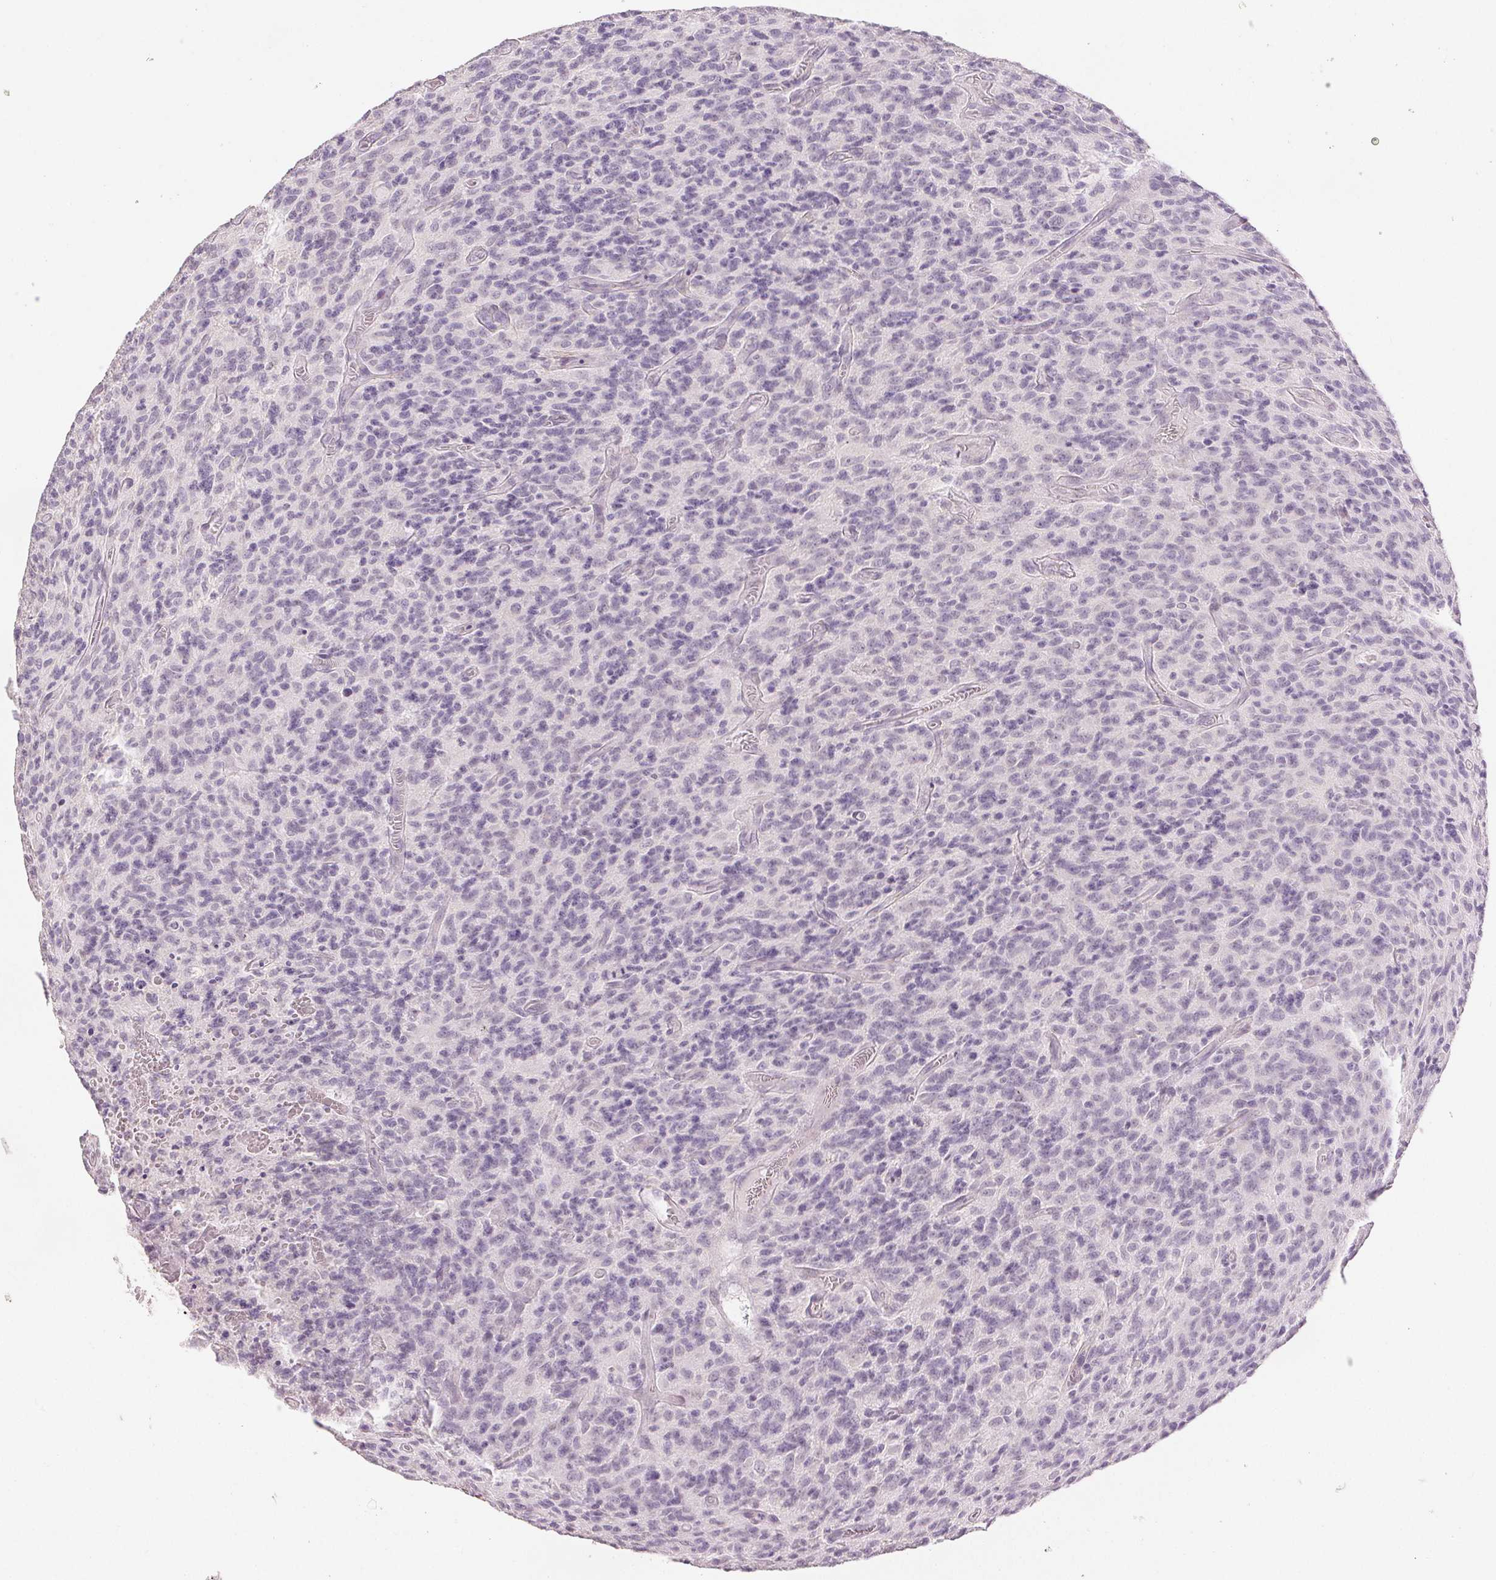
{"staining": {"intensity": "negative", "quantity": "none", "location": "none"}, "tissue": "glioma", "cell_type": "Tumor cells", "image_type": "cancer", "snomed": [{"axis": "morphology", "description": "Glioma, malignant, High grade"}, {"axis": "topography", "description": "Brain"}], "caption": "Tumor cells show no significant expression in glioma.", "gene": "FBN1", "patient": {"sex": "male", "age": 76}}